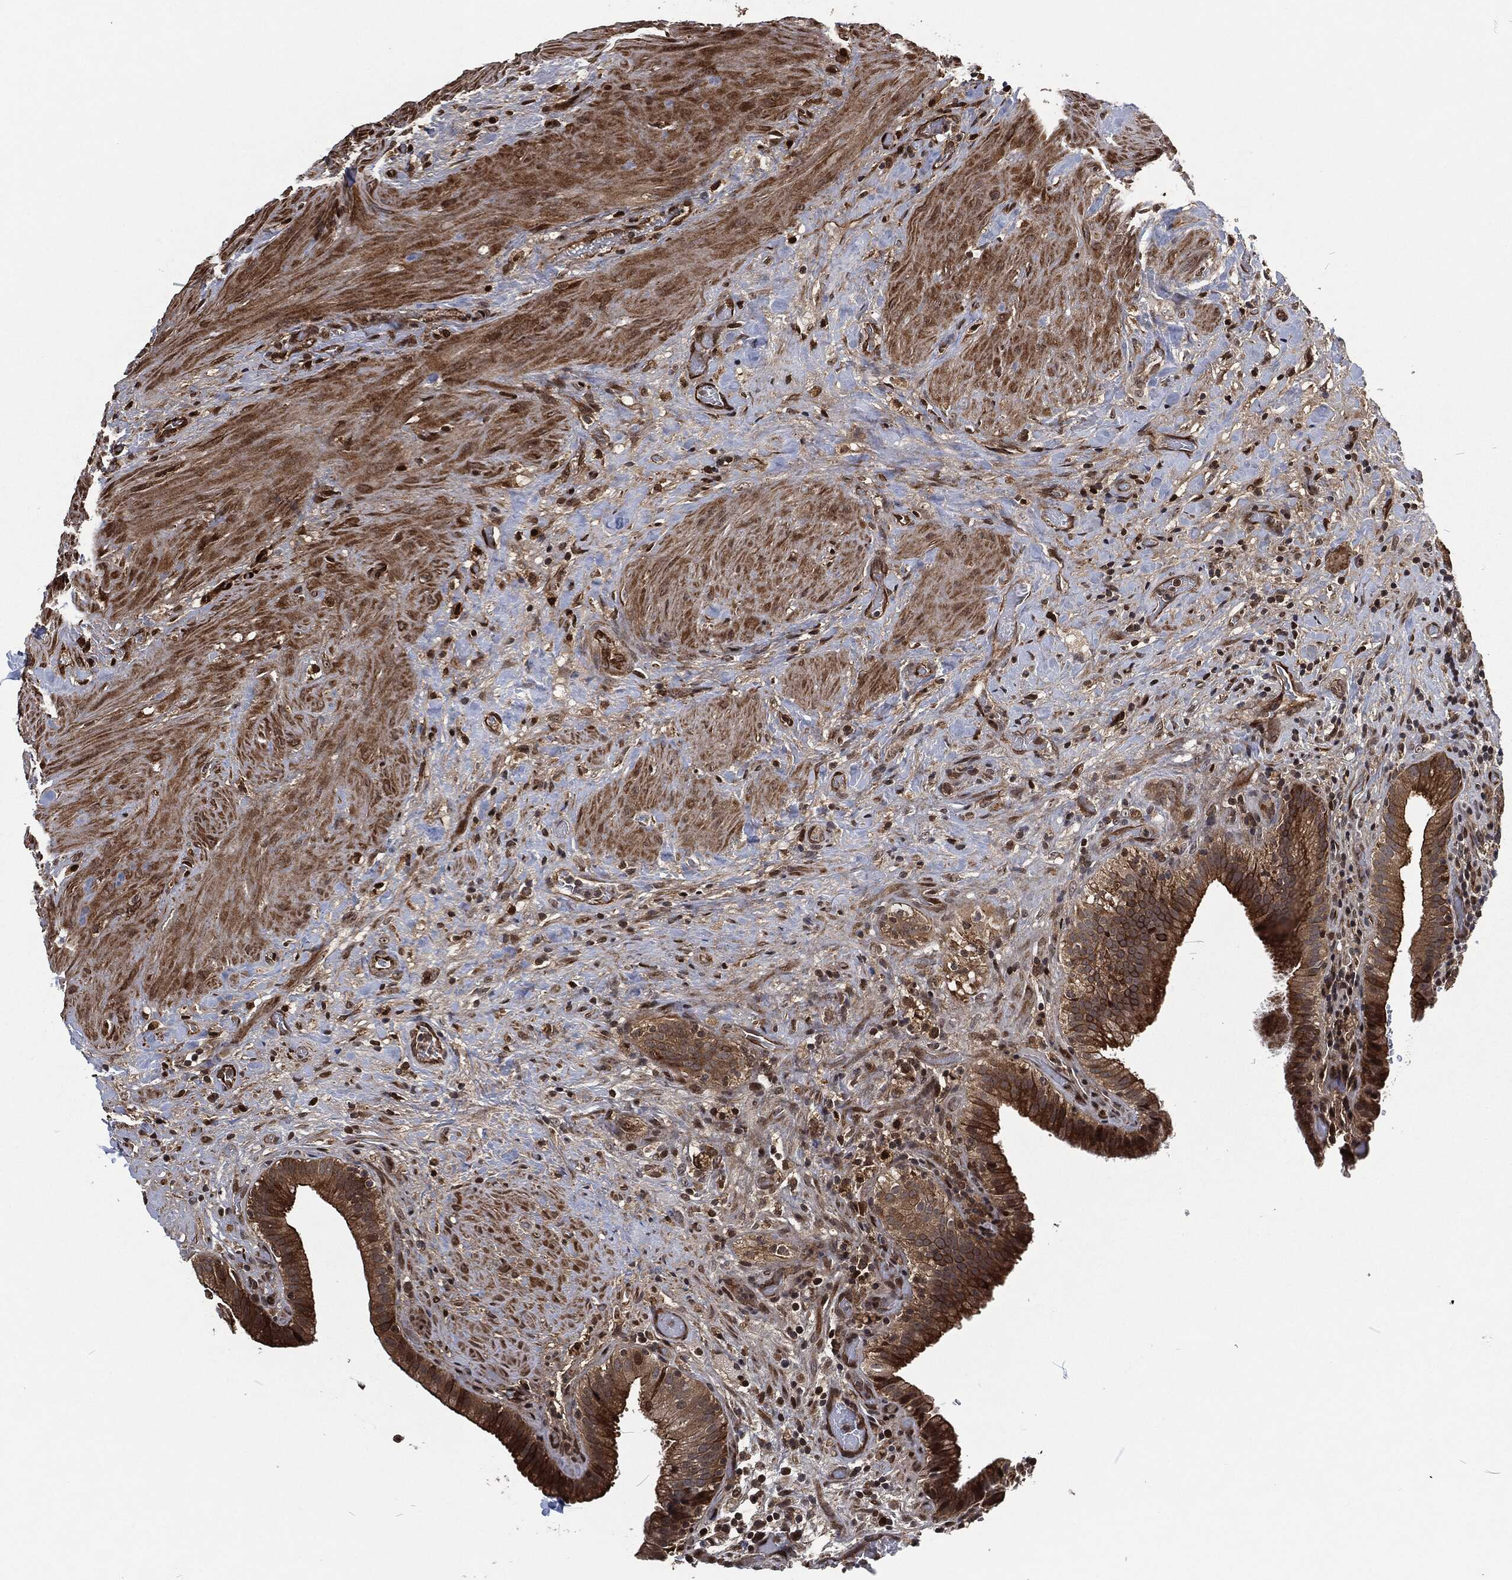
{"staining": {"intensity": "strong", "quantity": ">75%", "location": "cytoplasmic/membranous"}, "tissue": "gallbladder", "cell_type": "Glandular cells", "image_type": "normal", "snomed": [{"axis": "morphology", "description": "Normal tissue, NOS"}, {"axis": "topography", "description": "Gallbladder"}], "caption": "Immunohistochemistry (IHC) of normal gallbladder reveals high levels of strong cytoplasmic/membranous staining in about >75% of glandular cells.", "gene": "CMPK2", "patient": {"sex": "male", "age": 62}}